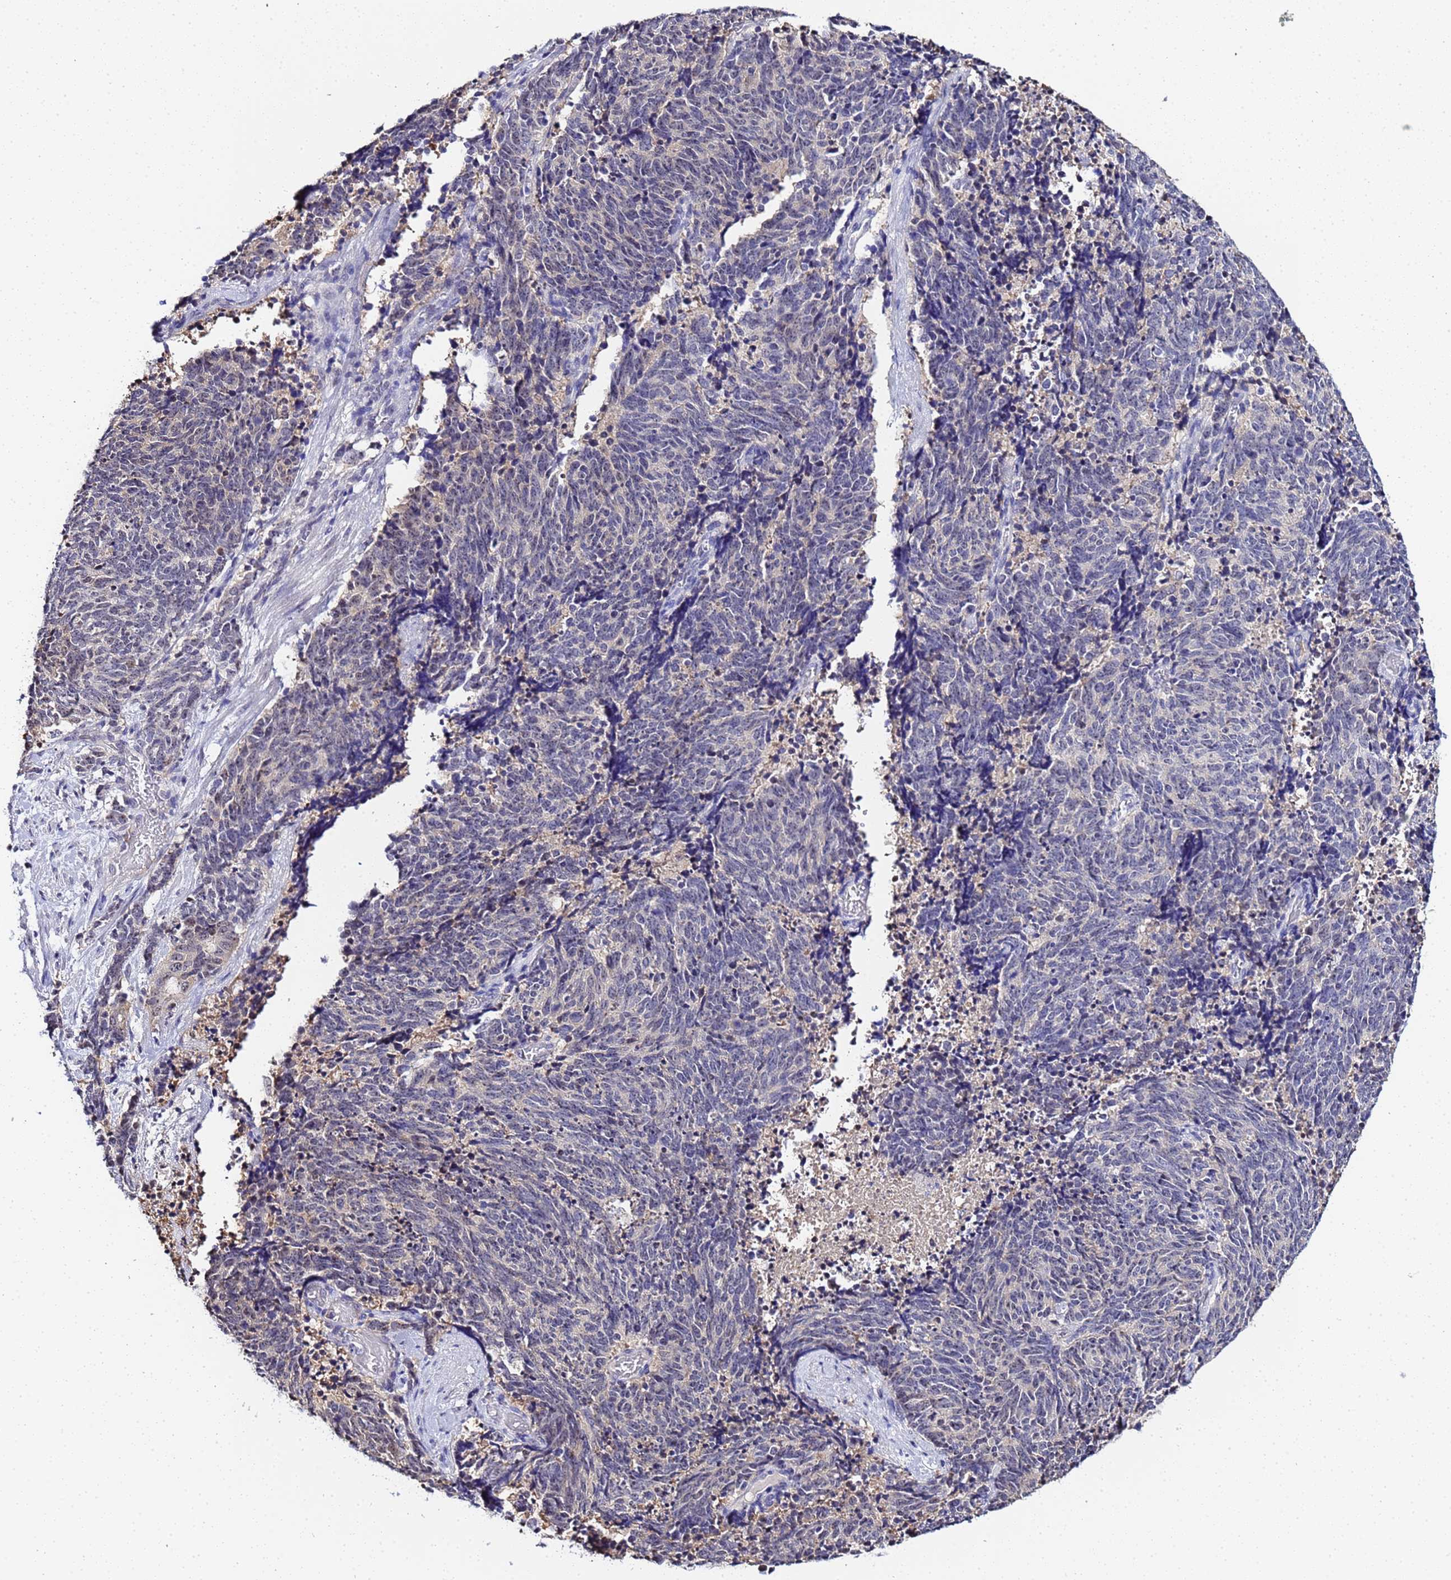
{"staining": {"intensity": "negative", "quantity": "none", "location": "none"}, "tissue": "cervical cancer", "cell_type": "Tumor cells", "image_type": "cancer", "snomed": [{"axis": "morphology", "description": "Squamous cell carcinoma, NOS"}, {"axis": "topography", "description": "Cervix"}], "caption": "A high-resolution image shows immunohistochemistry (IHC) staining of cervical squamous cell carcinoma, which displays no significant staining in tumor cells.", "gene": "ACTL6B", "patient": {"sex": "female", "age": 29}}